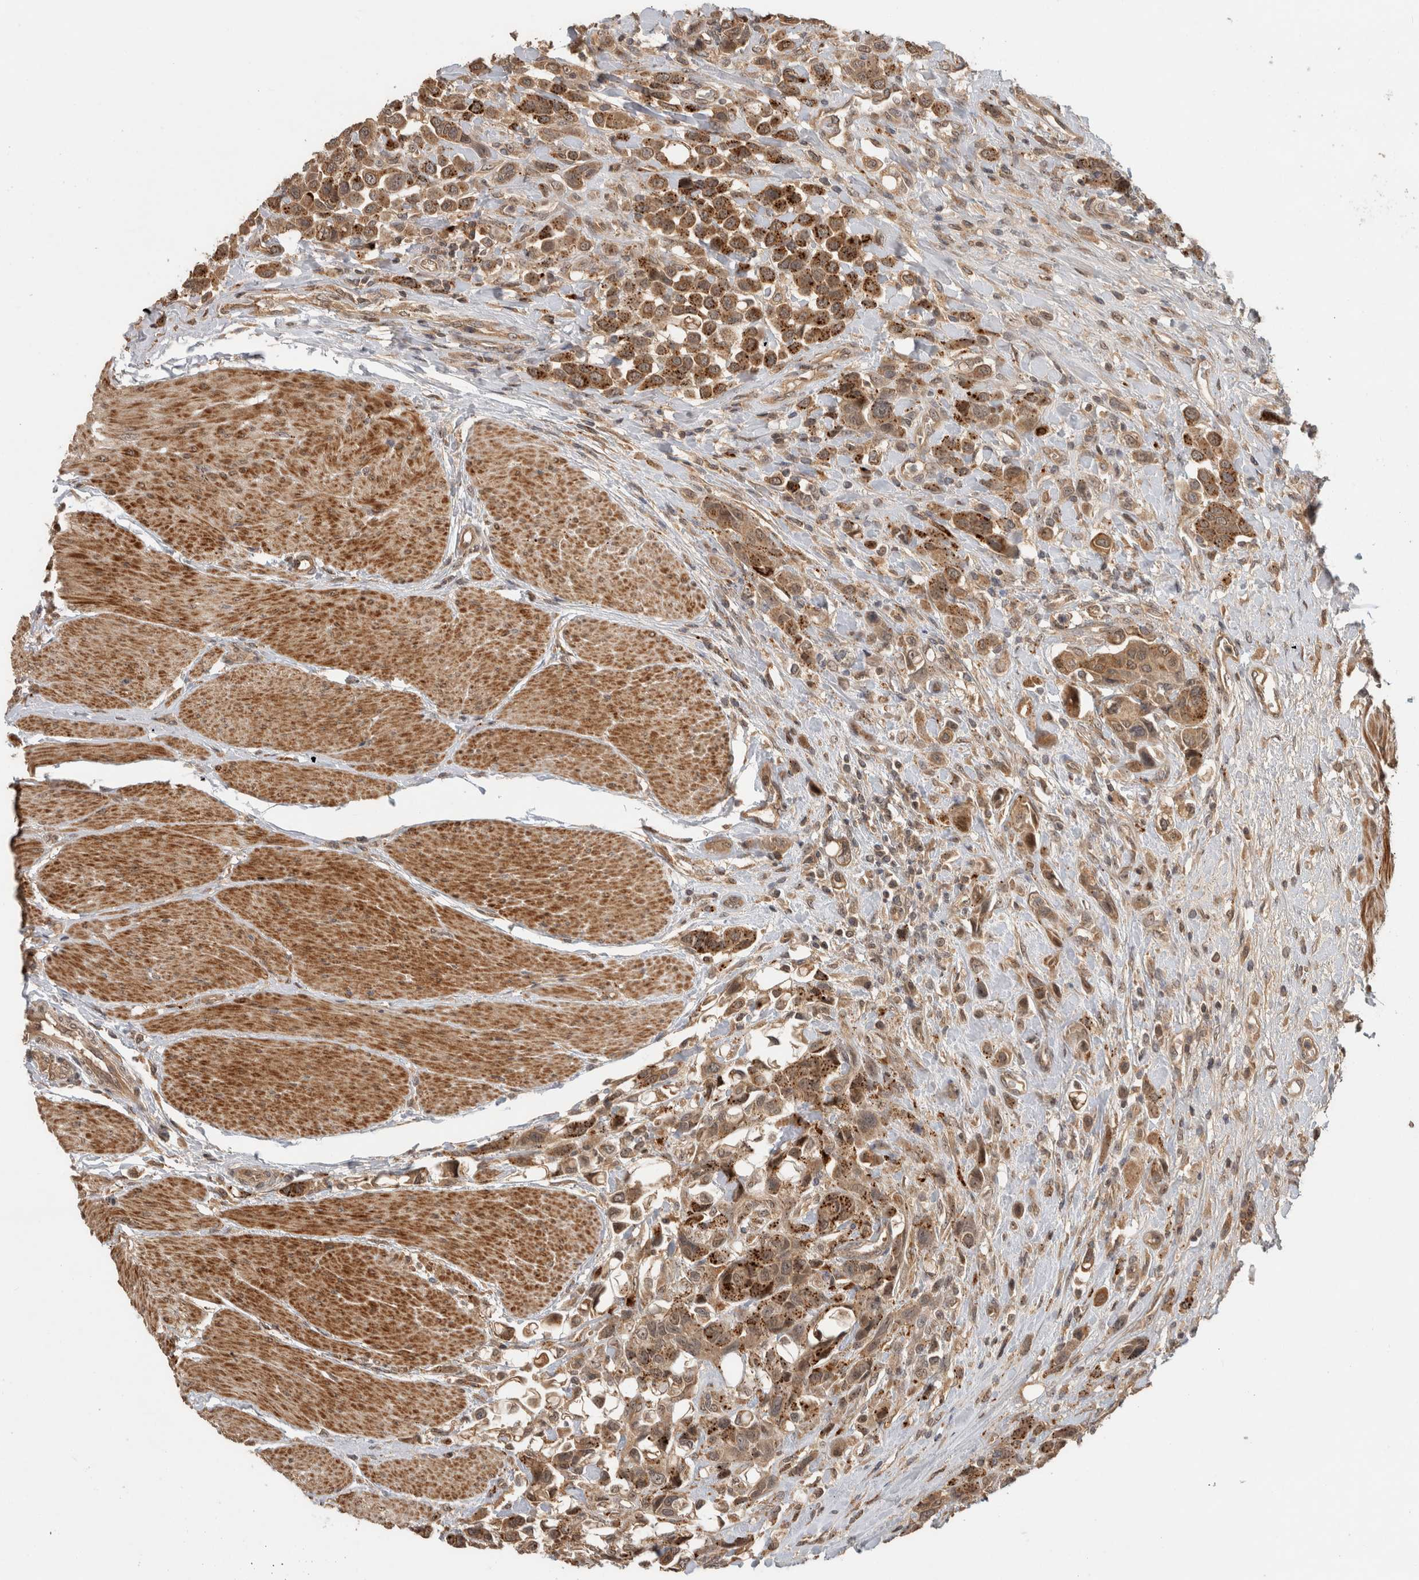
{"staining": {"intensity": "moderate", "quantity": ">75%", "location": "cytoplasmic/membranous"}, "tissue": "urothelial cancer", "cell_type": "Tumor cells", "image_type": "cancer", "snomed": [{"axis": "morphology", "description": "Urothelial carcinoma, High grade"}, {"axis": "topography", "description": "Urinary bladder"}], "caption": "Protein expression analysis of human urothelial cancer reveals moderate cytoplasmic/membranous positivity in approximately >75% of tumor cells.", "gene": "PITPNC1", "patient": {"sex": "male", "age": 50}}